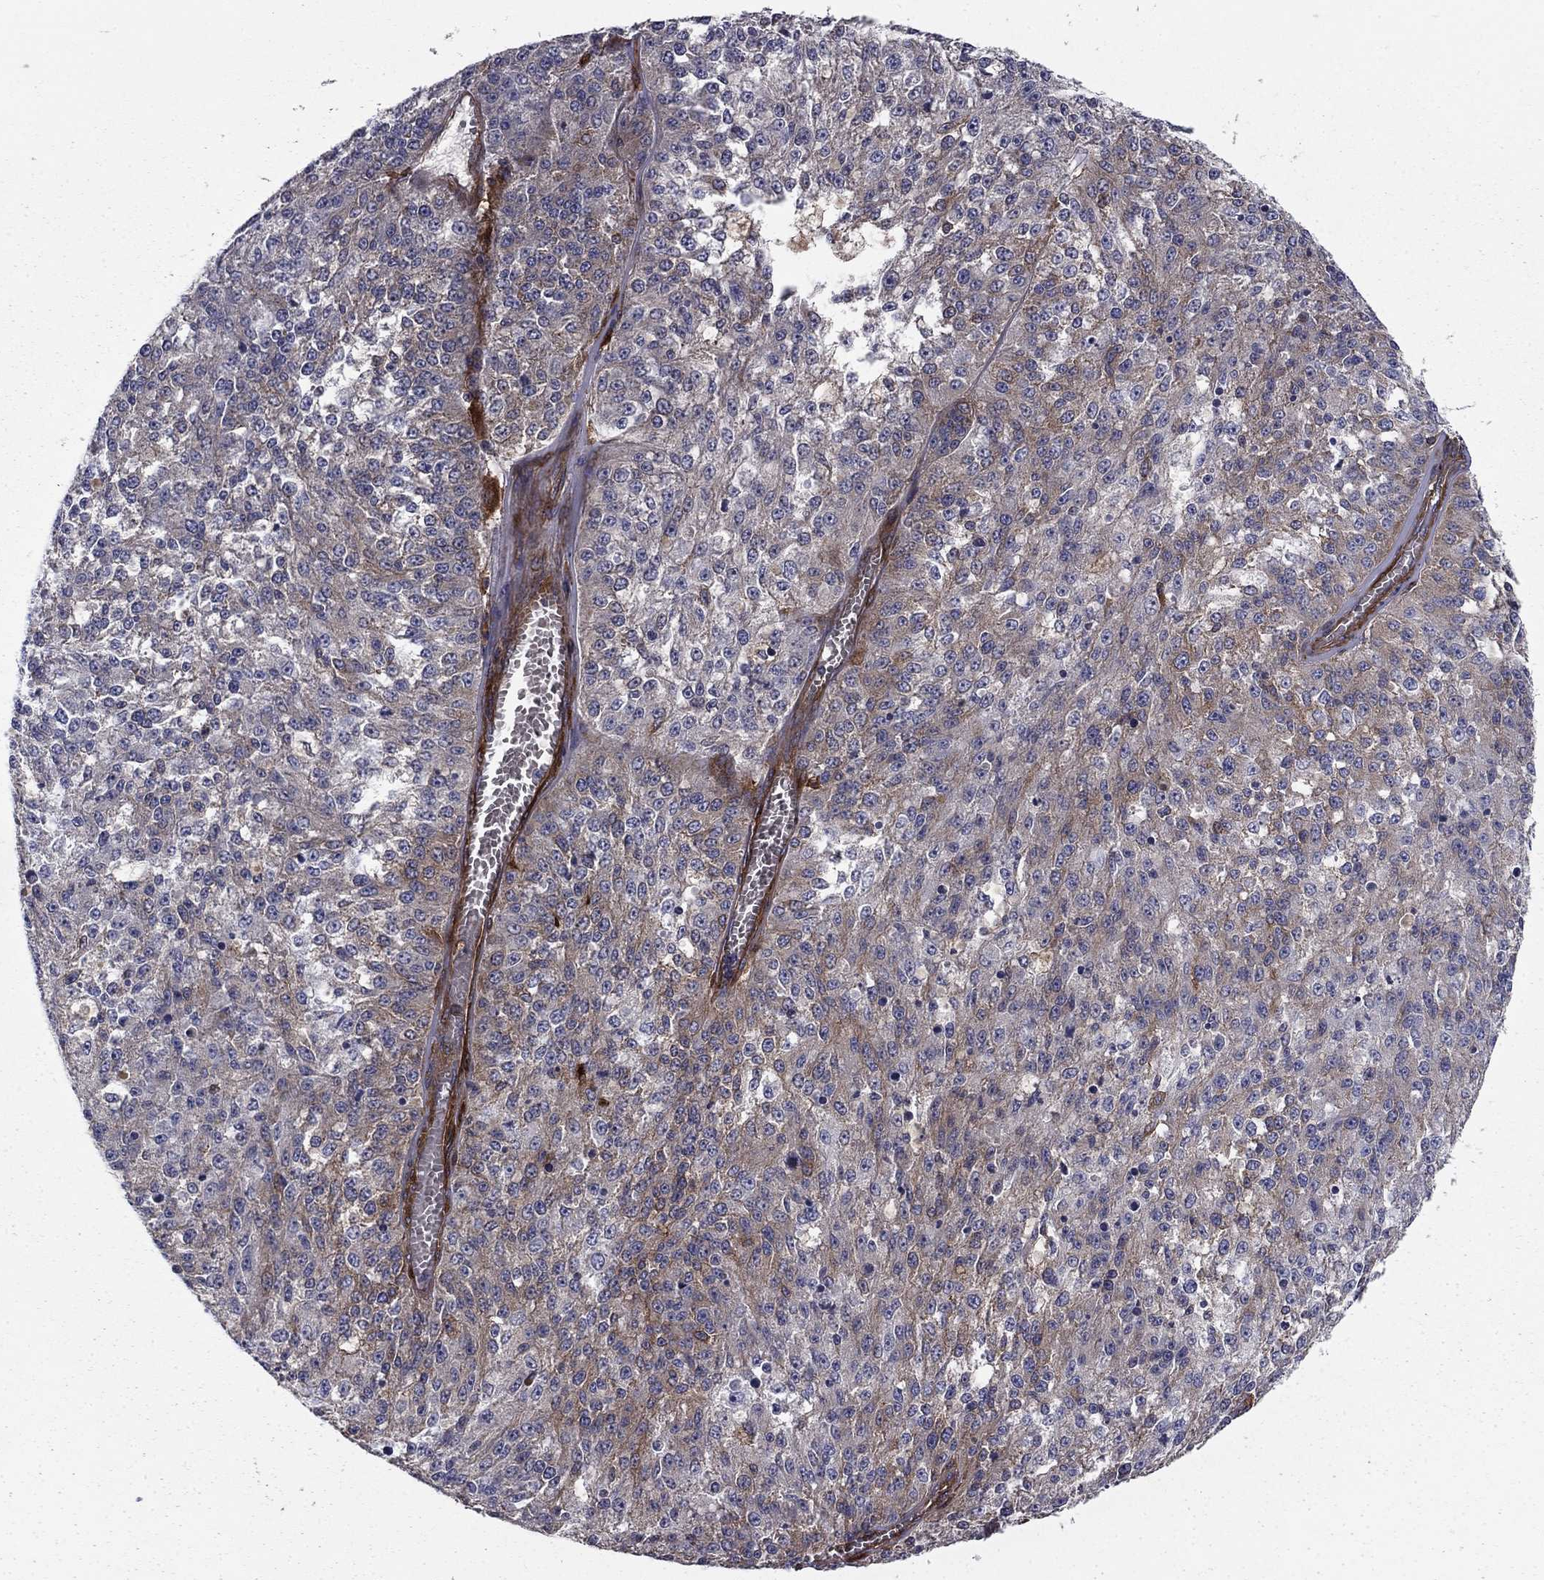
{"staining": {"intensity": "weak", "quantity": "<25%", "location": "cytoplasmic/membranous"}, "tissue": "melanoma", "cell_type": "Tumor cells", "image_type": "cancer", "snomed": [{"axis": "morphology", "description": "Malignant melanoma, Metastatic site"}, {"axis": "topography", "description": "Lymph node"}], "caption": "Tumor cells show no significant protein staining in melanoma. (Immunohistochemistry, brightfield microscopy, high magnification).", "gene": "EHBP1L1", "patient": {"sex": "female", "age": 64}}